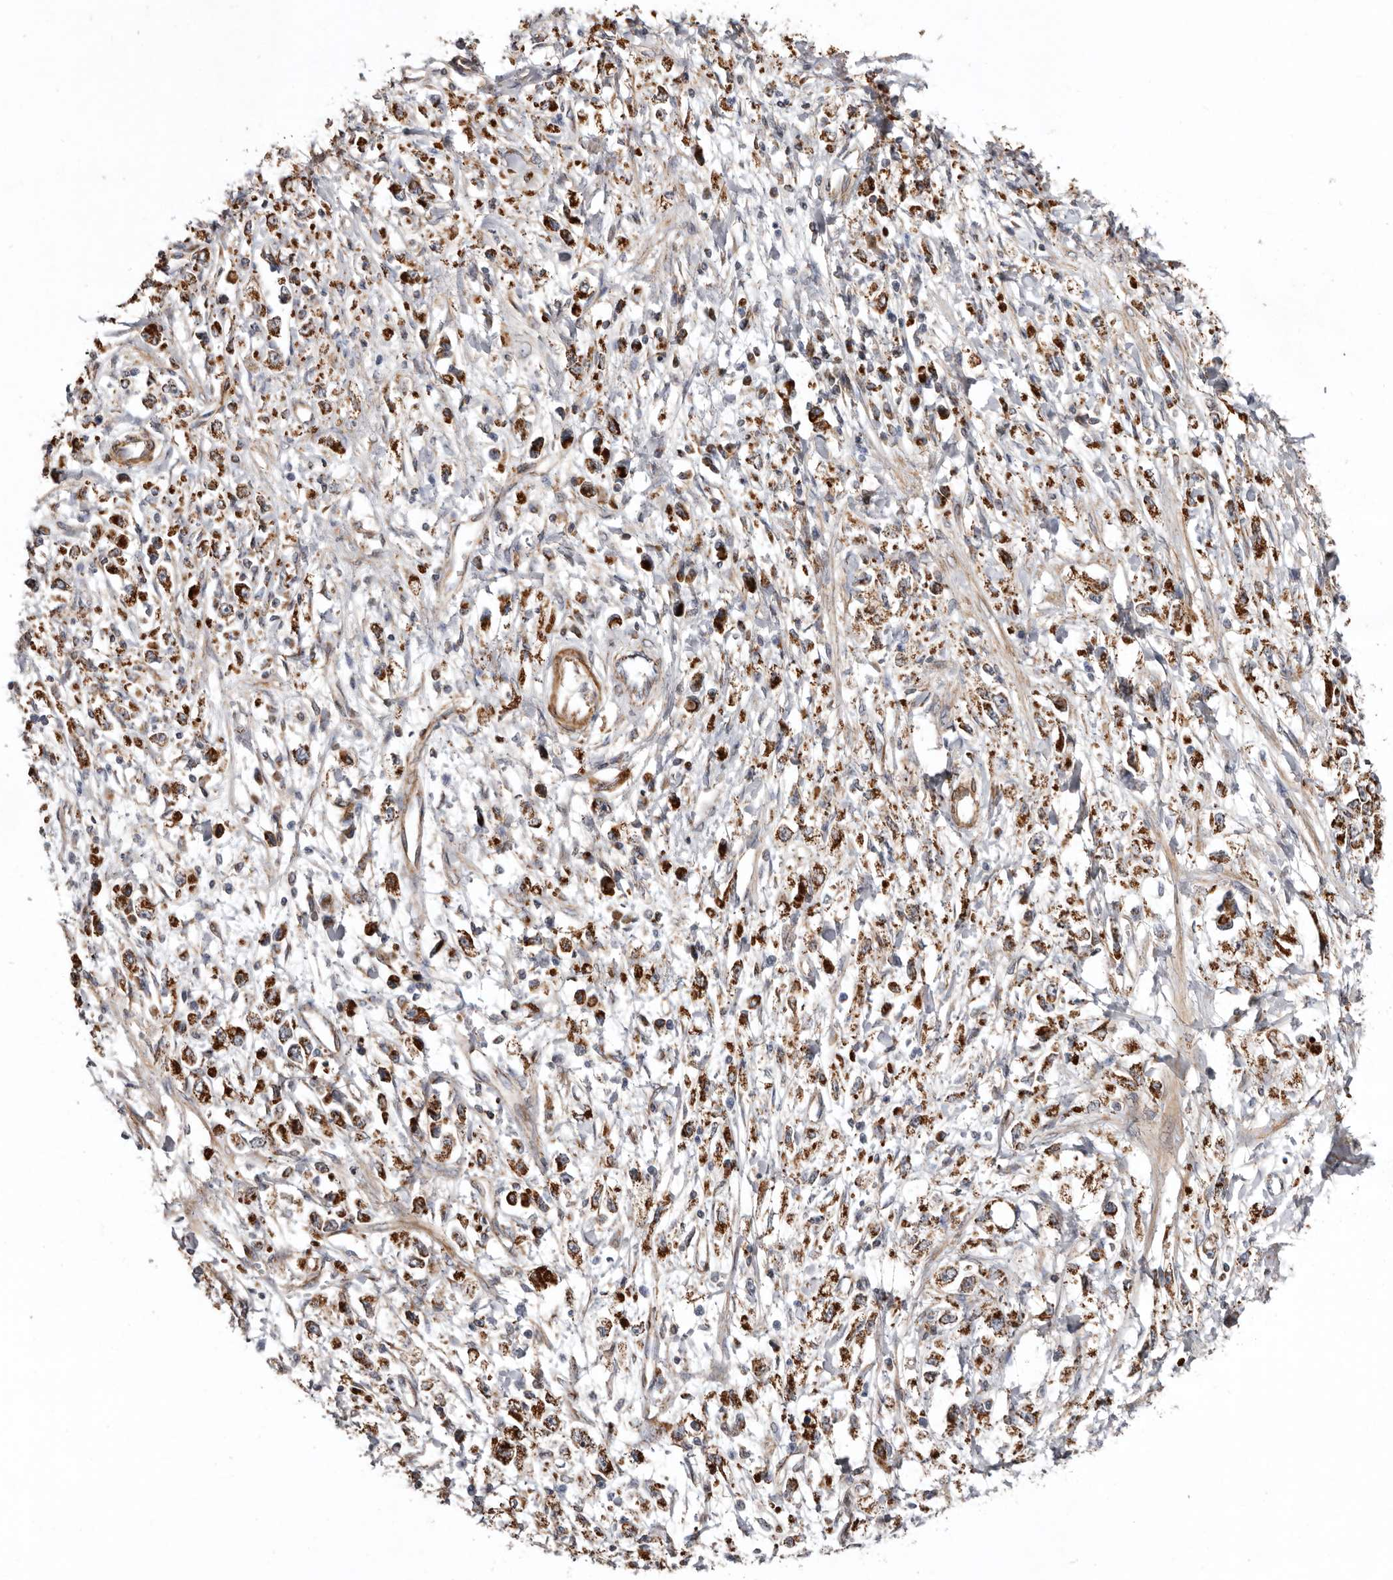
{"staining": {"intensity": "strong", "quantity": "25%-75%", "location": "cytoplasmic/membranous"}, "tissue": "stomach cancer", "cell_type": "Tumor cells", "image_type": "cancer", "snomed": [{"axis": "morphology", "description": "Adenocarcinoma, NOS"}, {"axis": "topography", "description": "Stomach"}], "caption": "The immunohistochemical stain shows strong cytoplasmic/membranous positivity in tumor cells of stomach adenocarcinoma tissue.", "gene": "PROKR1", "patient": {"sex": "female", "age": 59}}